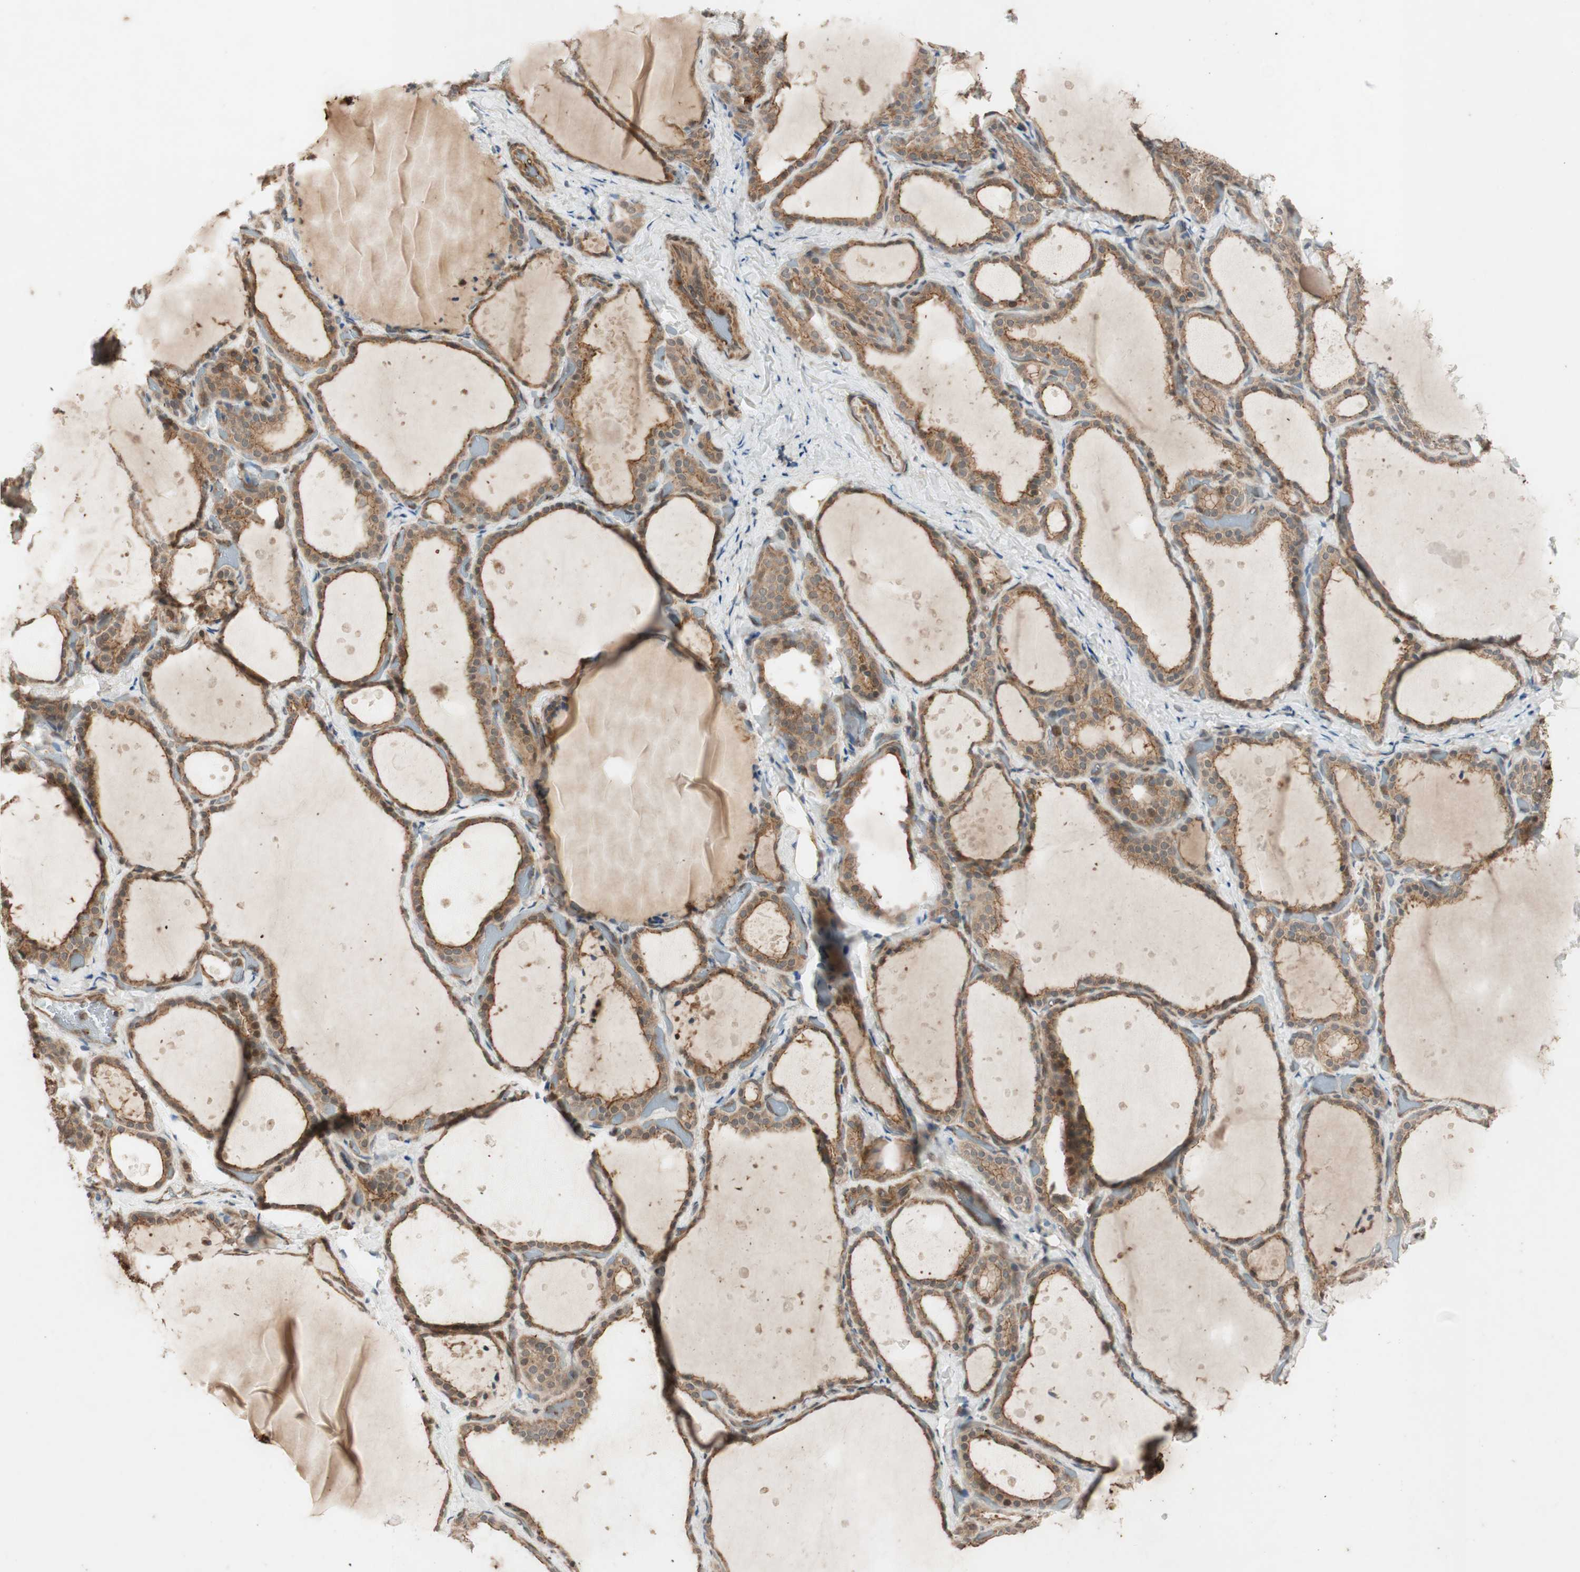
{"staining": {"intensity": "moderate", "quantity": ">75%", "location": "cytoplasmic/membranous"}, "tissue": "thyroid gland", "cell_type": "Glandular cells", "image_type": "normal", "snomed": [{"axis": "morphology", "description": "Normal tissue, NOS"}, {"axis": "topography", "description": "Thyroid gland"}], "caption": "The immunohistochemical stain highlights moderate cytoplasmic/membranous expression in glandular cells of normal thyroid gland. Using DAB (brown) and hematoxylin (blue) stains, captured at high magnification using brightfield microscopy.", "gene": "EPHA8", "patient": {"sex": "female", "age": 44}}